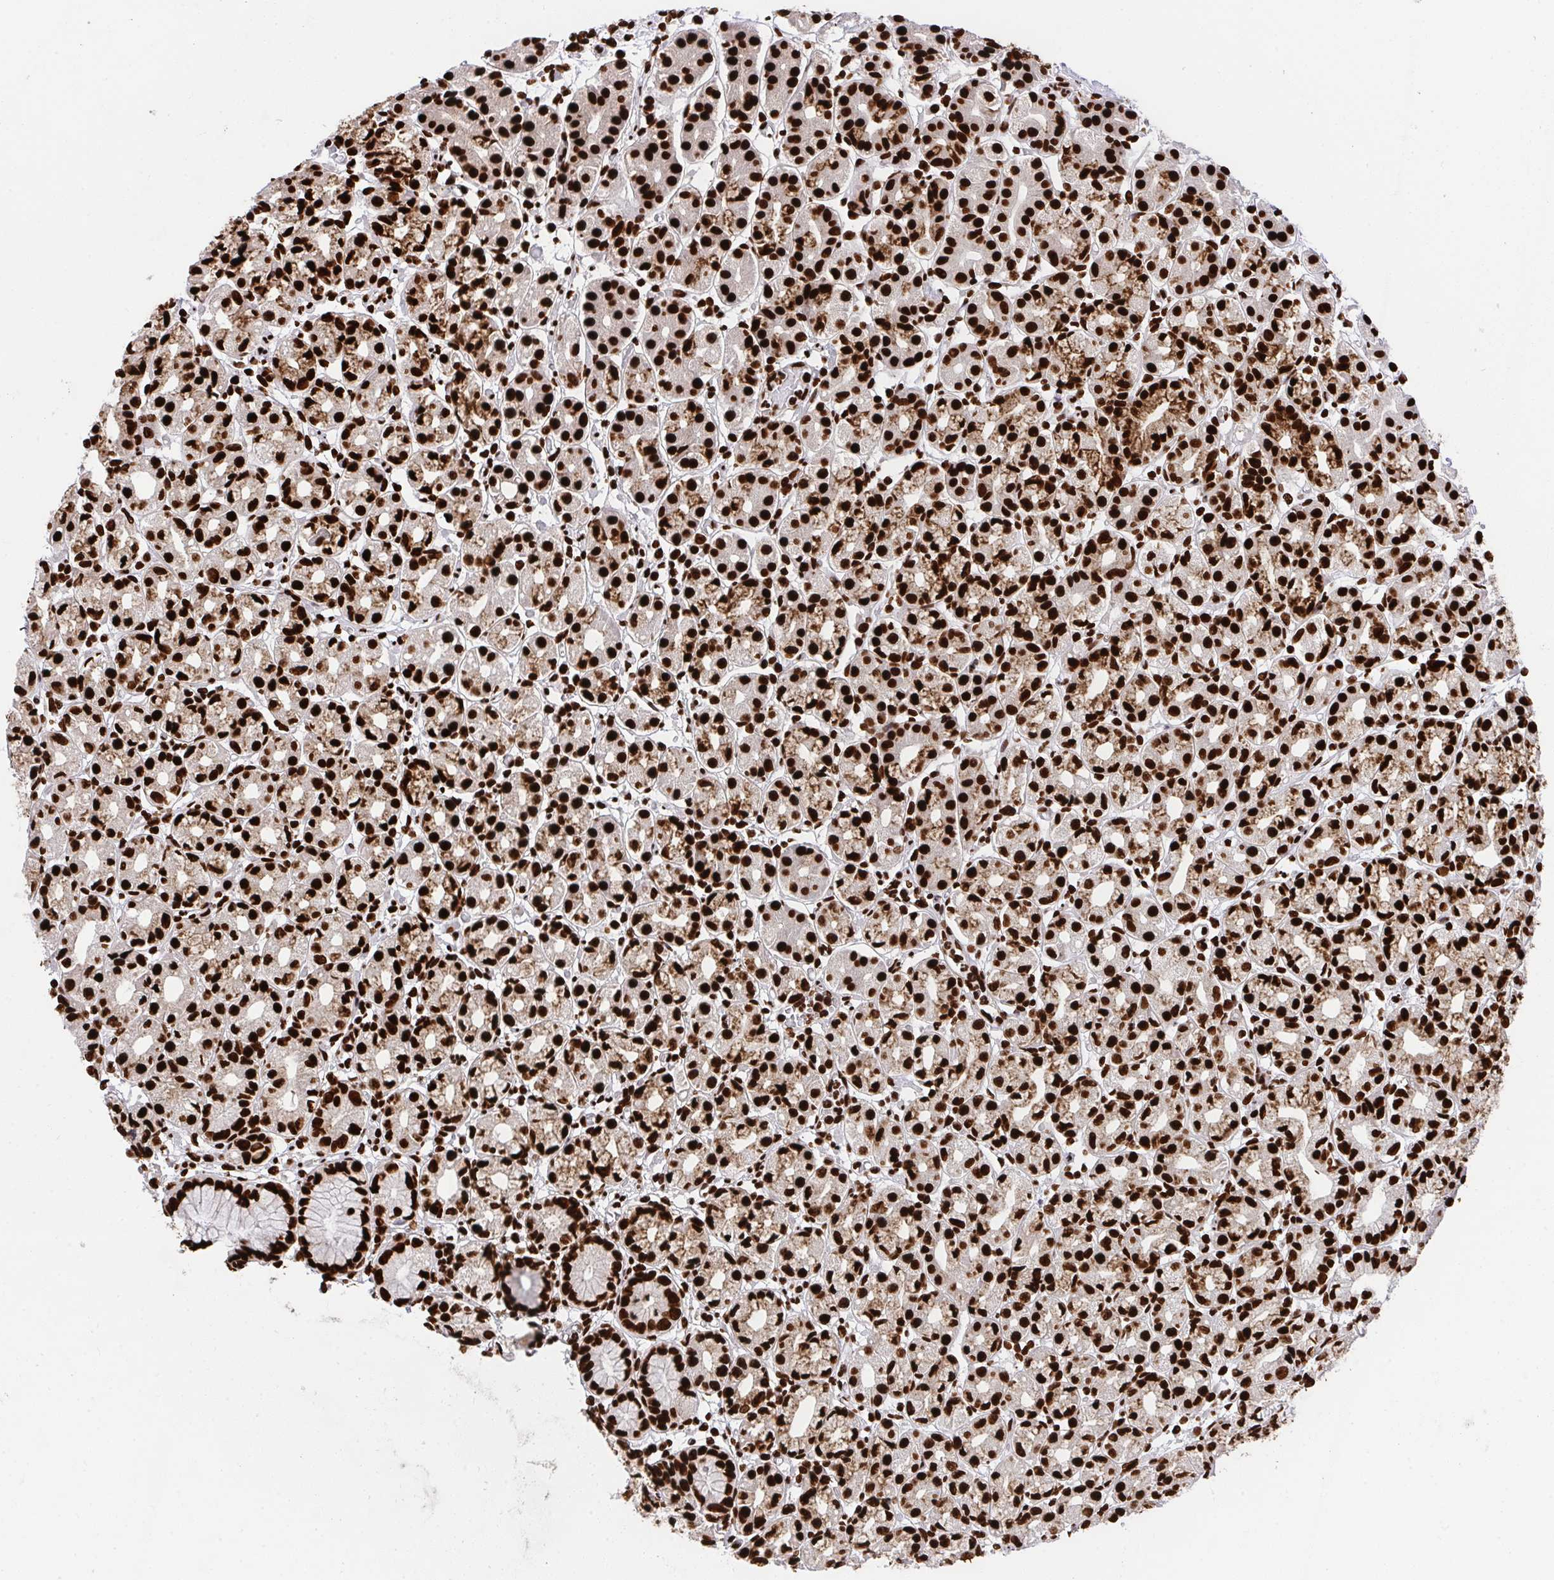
{"staining": {"intensity": "strong", "quantity": ">75%", "location": "cytoplasmic/membranous,nuclear"}, "tissue": "stomach", "cell_type": "Glandular cells", "image_type": "normal", "snomed": [{"axis": "morphology", "description": "Normal tissue, NOS"}, {"axis": "topography", "description": "Stomach"}], "caption": "The histopathology image displays a brown stain indicating the presence of a protein in the cytoplasmic/membranous,nuclear of glandular cells in stomach. (DAB (3,3'-diaminobenzidine) IHC, brown staining for protein, blue staining for nuclei).", "gene": "HNRNPL", "patient": {"sex": "female", "age": 57}}